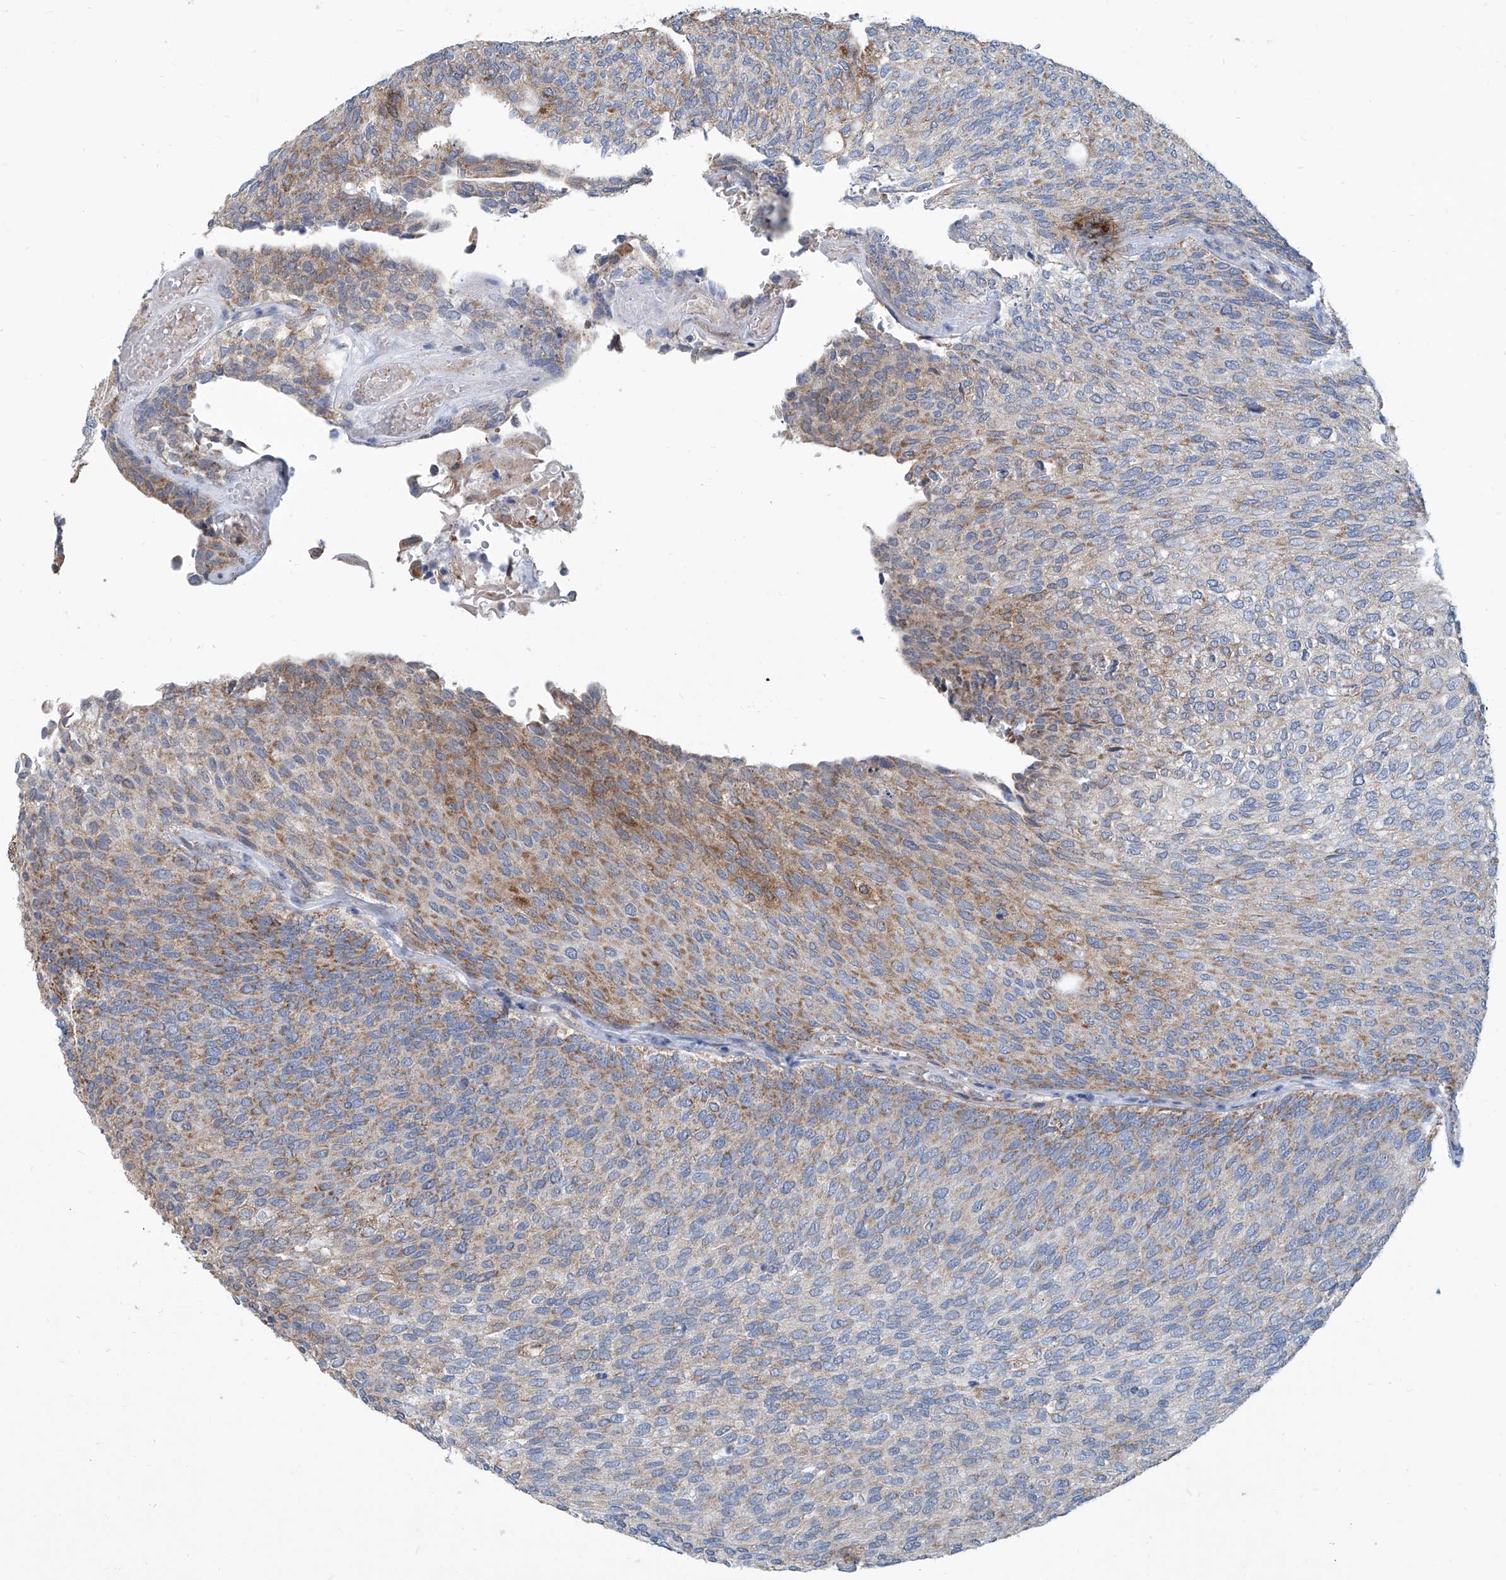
{"staining": {"intensity": "moderate", "quantity": "25%-75%", "location": "cytoplasmic/membranous"}, "tissue": "urothelial cancer", "cell_type": "Tumor cells", "image_type": "cancer", "snomed": [{"axis": "morphology", "description": "Urothelial carcinoma, Low grade"}, {"axis": "topography", "description": "Urinary bladder"}], "caption": "Moderate cytoplasmic/membranous protein expression is seen in about 25%-75% of tumor cells in urothelial cancer.", "gene": "USP48", "patient": {"sex": "female", "age": 79}}